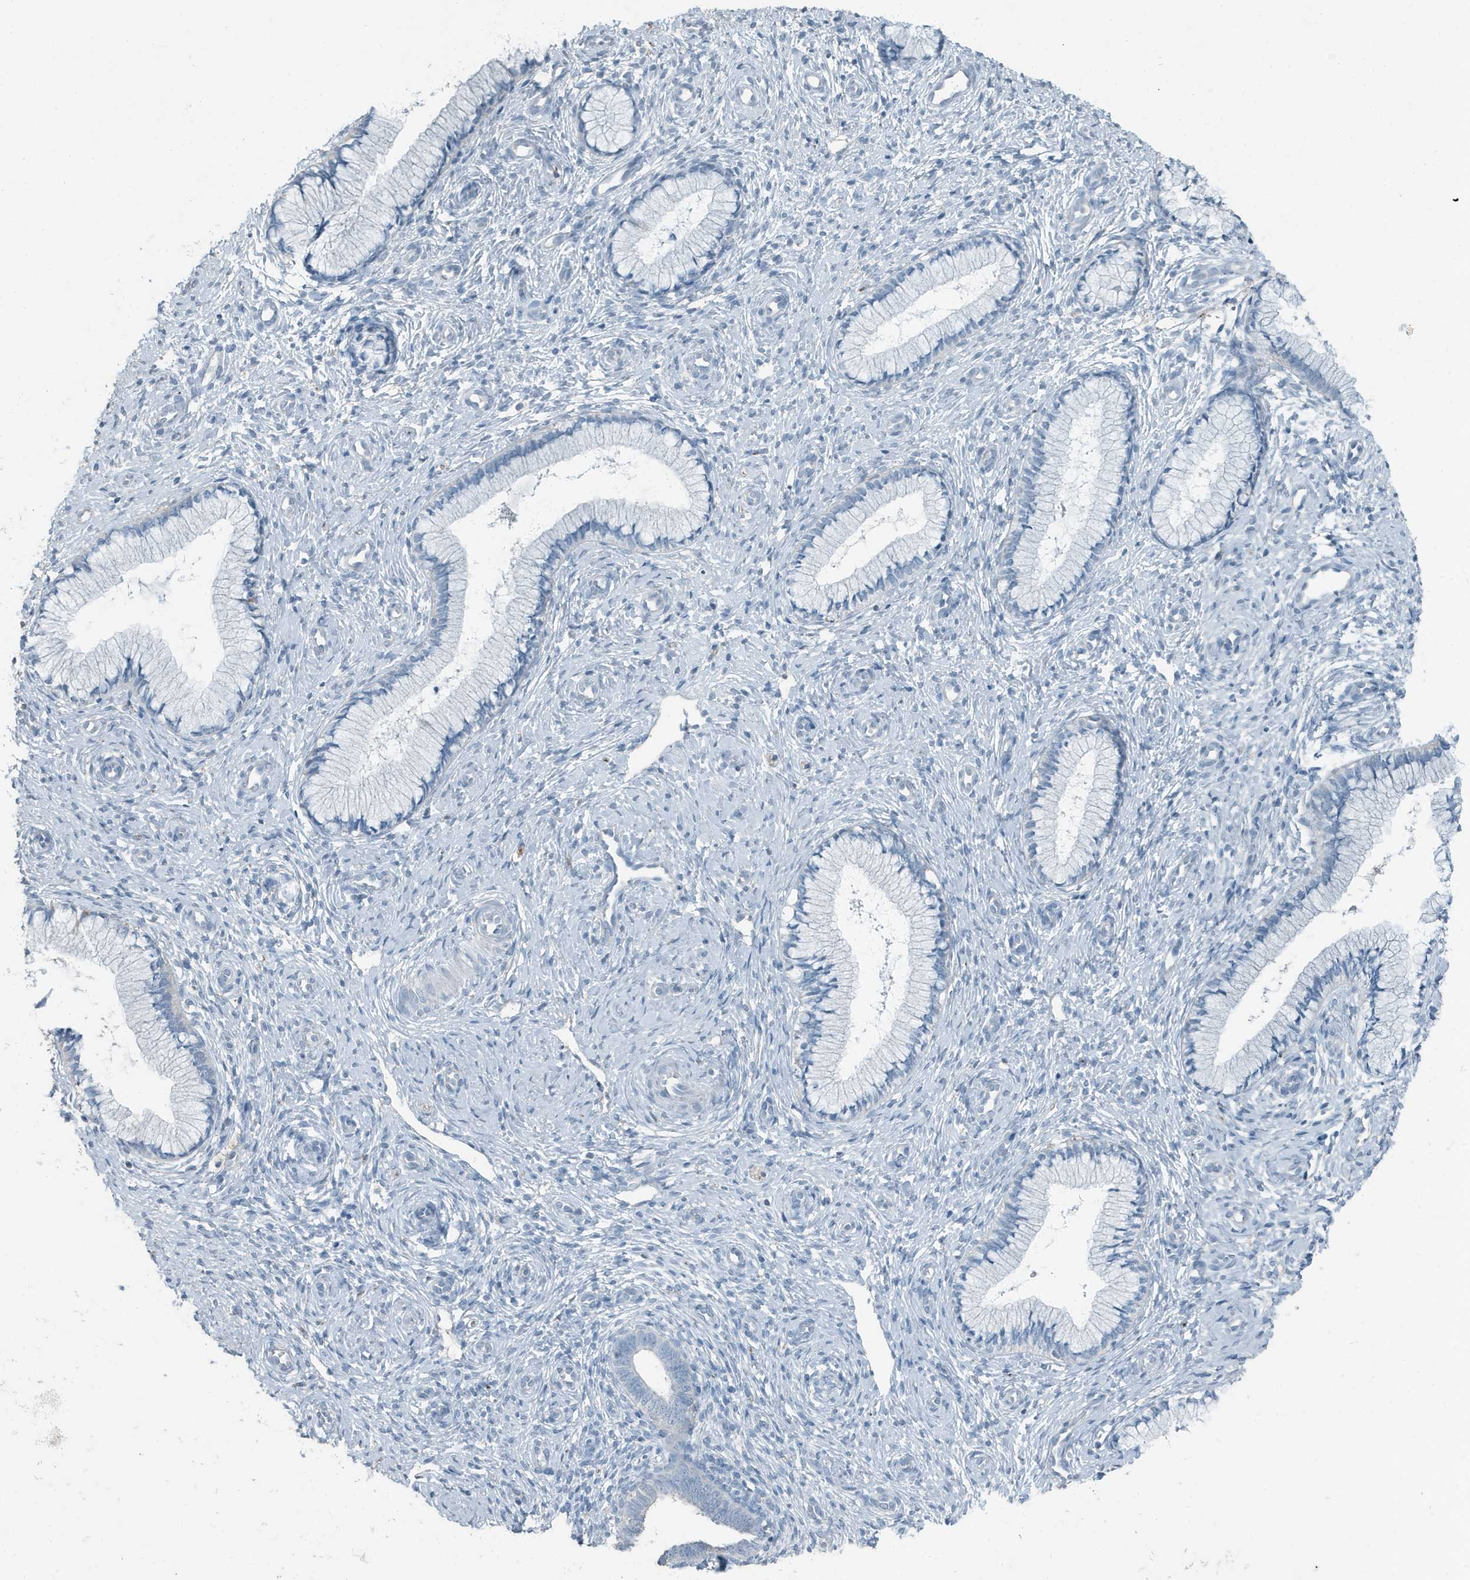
{"staining": {"intensity": "negative", "quantity": "none", "location": "none"}, "tissue": "cervix", "cell_type": "Glandular cells", "image_type": "normal", "snomed": [{"axis": "morphology", "description": "Normal tissue, NOS"}, {"axis": "topography", "description": "Cervix"}], "caption": "Glandular cells are negative for protein expression in normal human cervix. (DAB (3,3'-diaminobenzidine) IHC, high magnification).", "gene": "FAM162A", "patient": {"sex": "female", "age": 27}}